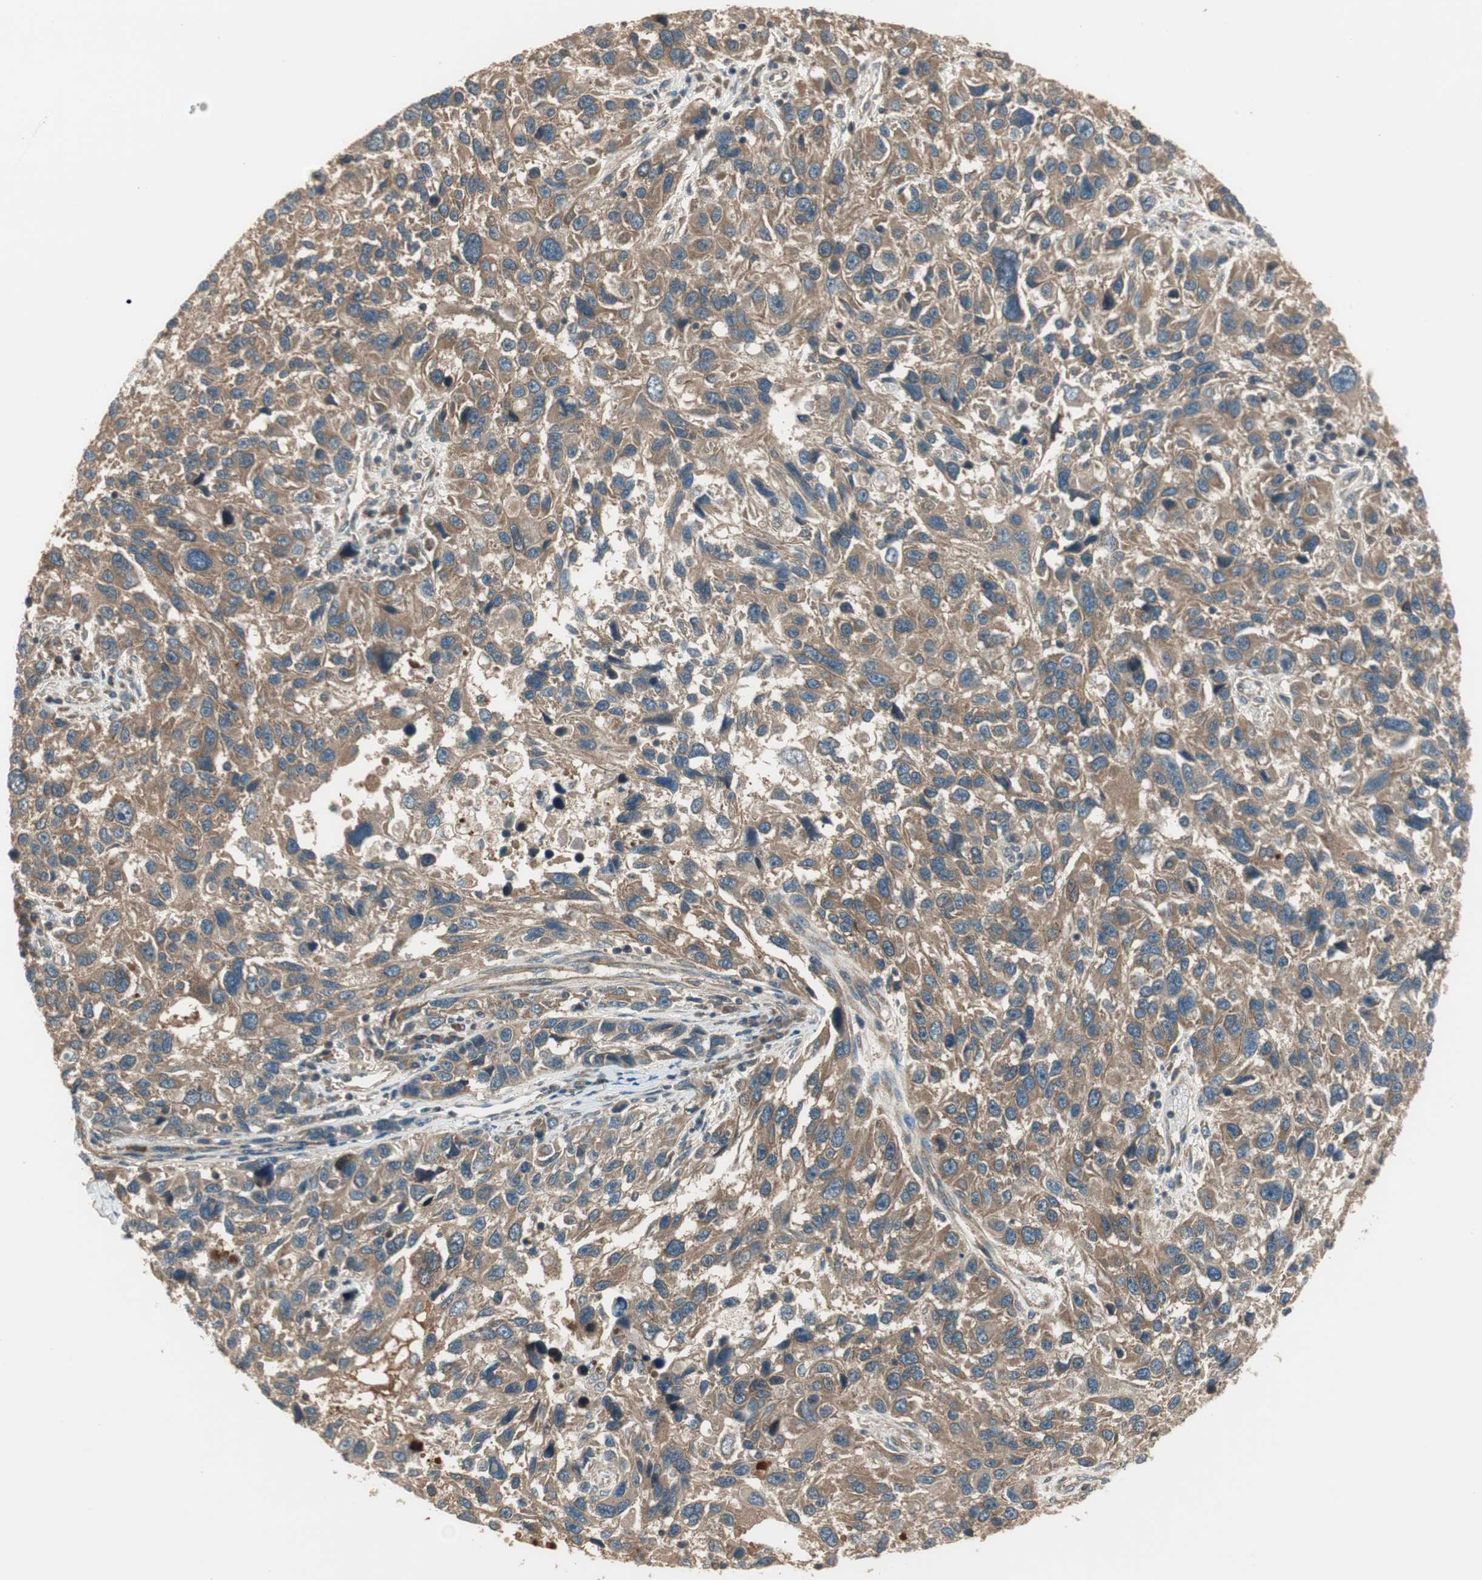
{"staining": {"intensity": "moderate", "quantity": ">75%", "location": "cytoplasmic/membranous"}, "tissue": "melanoma", "cell_type": "Tumor cells", "image_type": "cancer", "snomed": [{"axis": "morphology", "description": "Malignant melanoma, NOS"}, {"axis": "topography", "description": "Skin"}], "caption": "Protein staining of malignant melanoma tissue displays moderate cytoplasmic/membranous positivity in about >75% of tumor cells.", "gene": "PFDN5", "patient": {"sex": "male", "age": 53}}